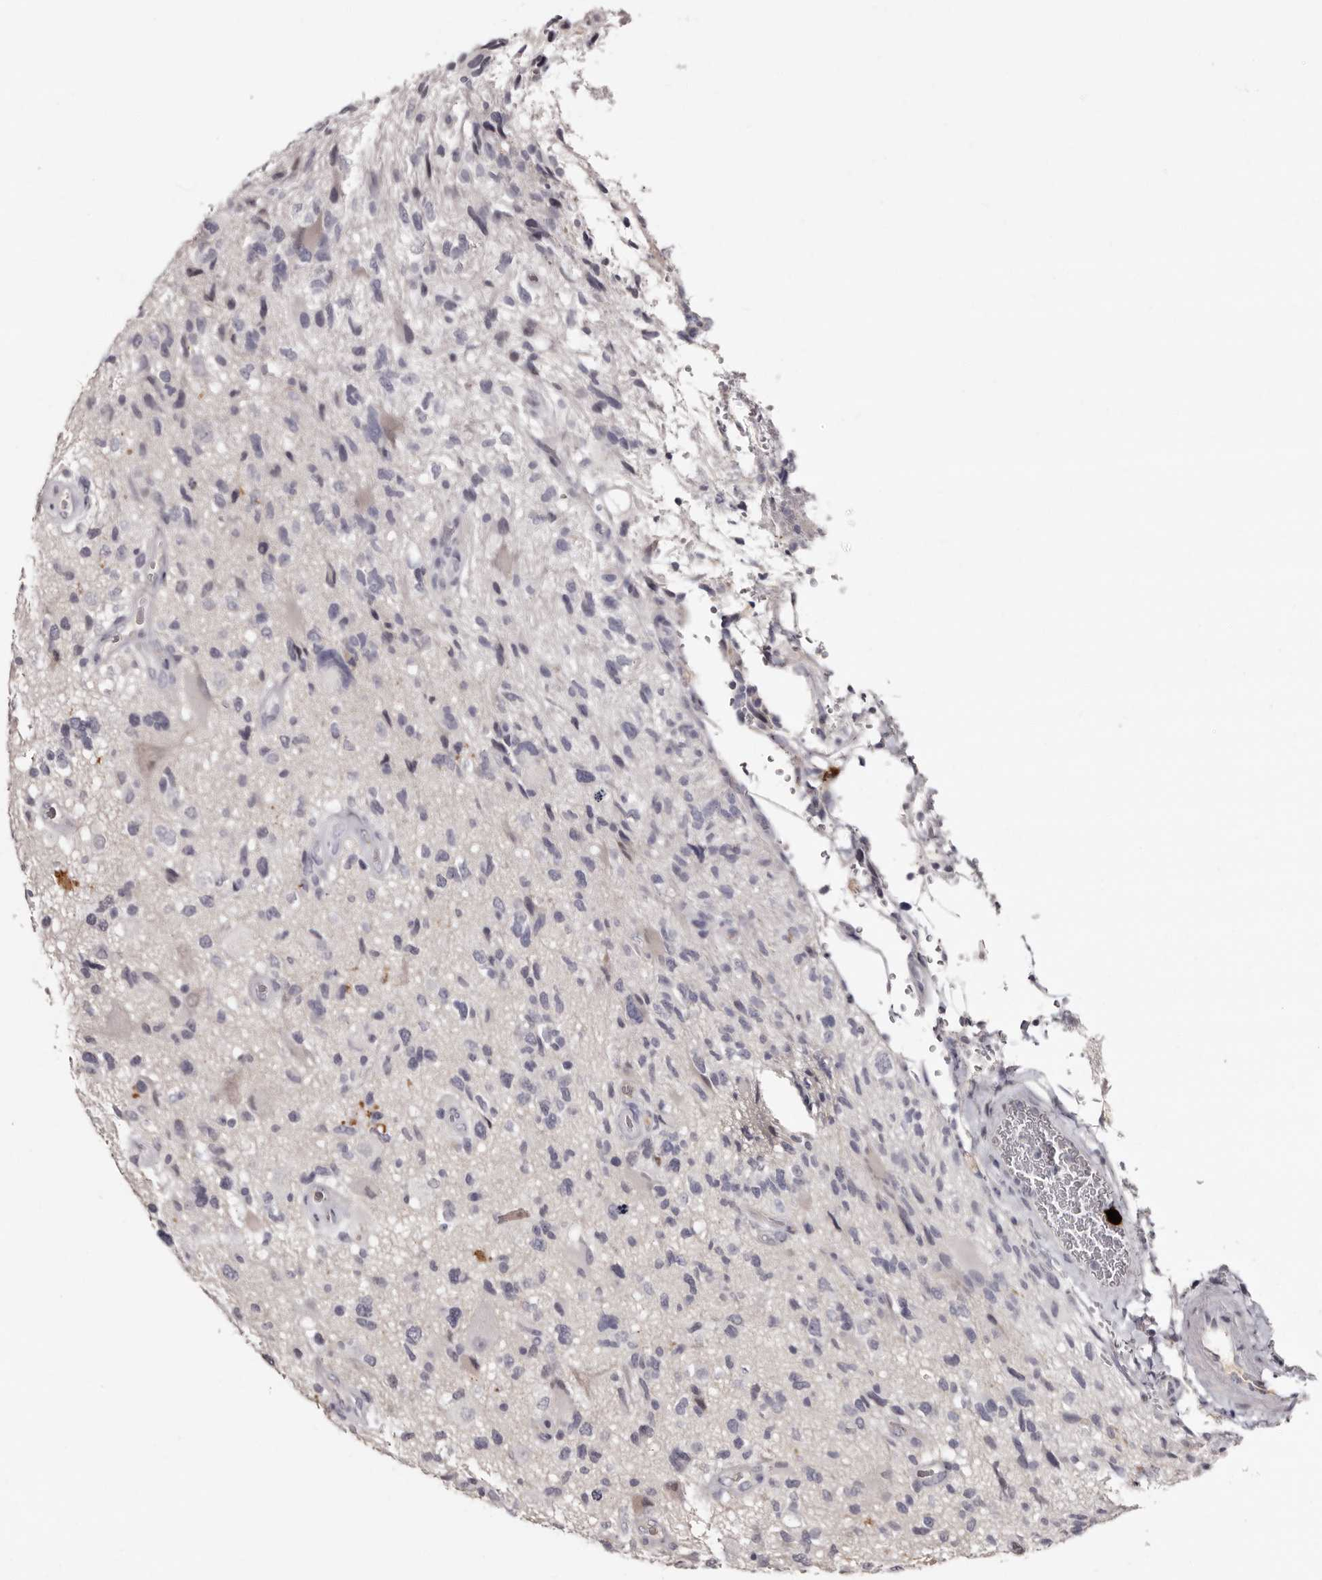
{"staining": {"intensity": "negative", "quantity": "none", "location": "none"}, "tissue": "glioma", "cell_type": "Tumor cells", "image_type": "cancer", "snomed": [{"axis": "morphology", "description": "Glioma, malignant, High grade"}, {"axis": "topography", "description": "Brain"}], "caption": "Immunohistochemistry of human glioma exhibits no positivity in tumor cells.", "gene": "TBC1D22B", "patient": {"sex": "male", "age": 33}}